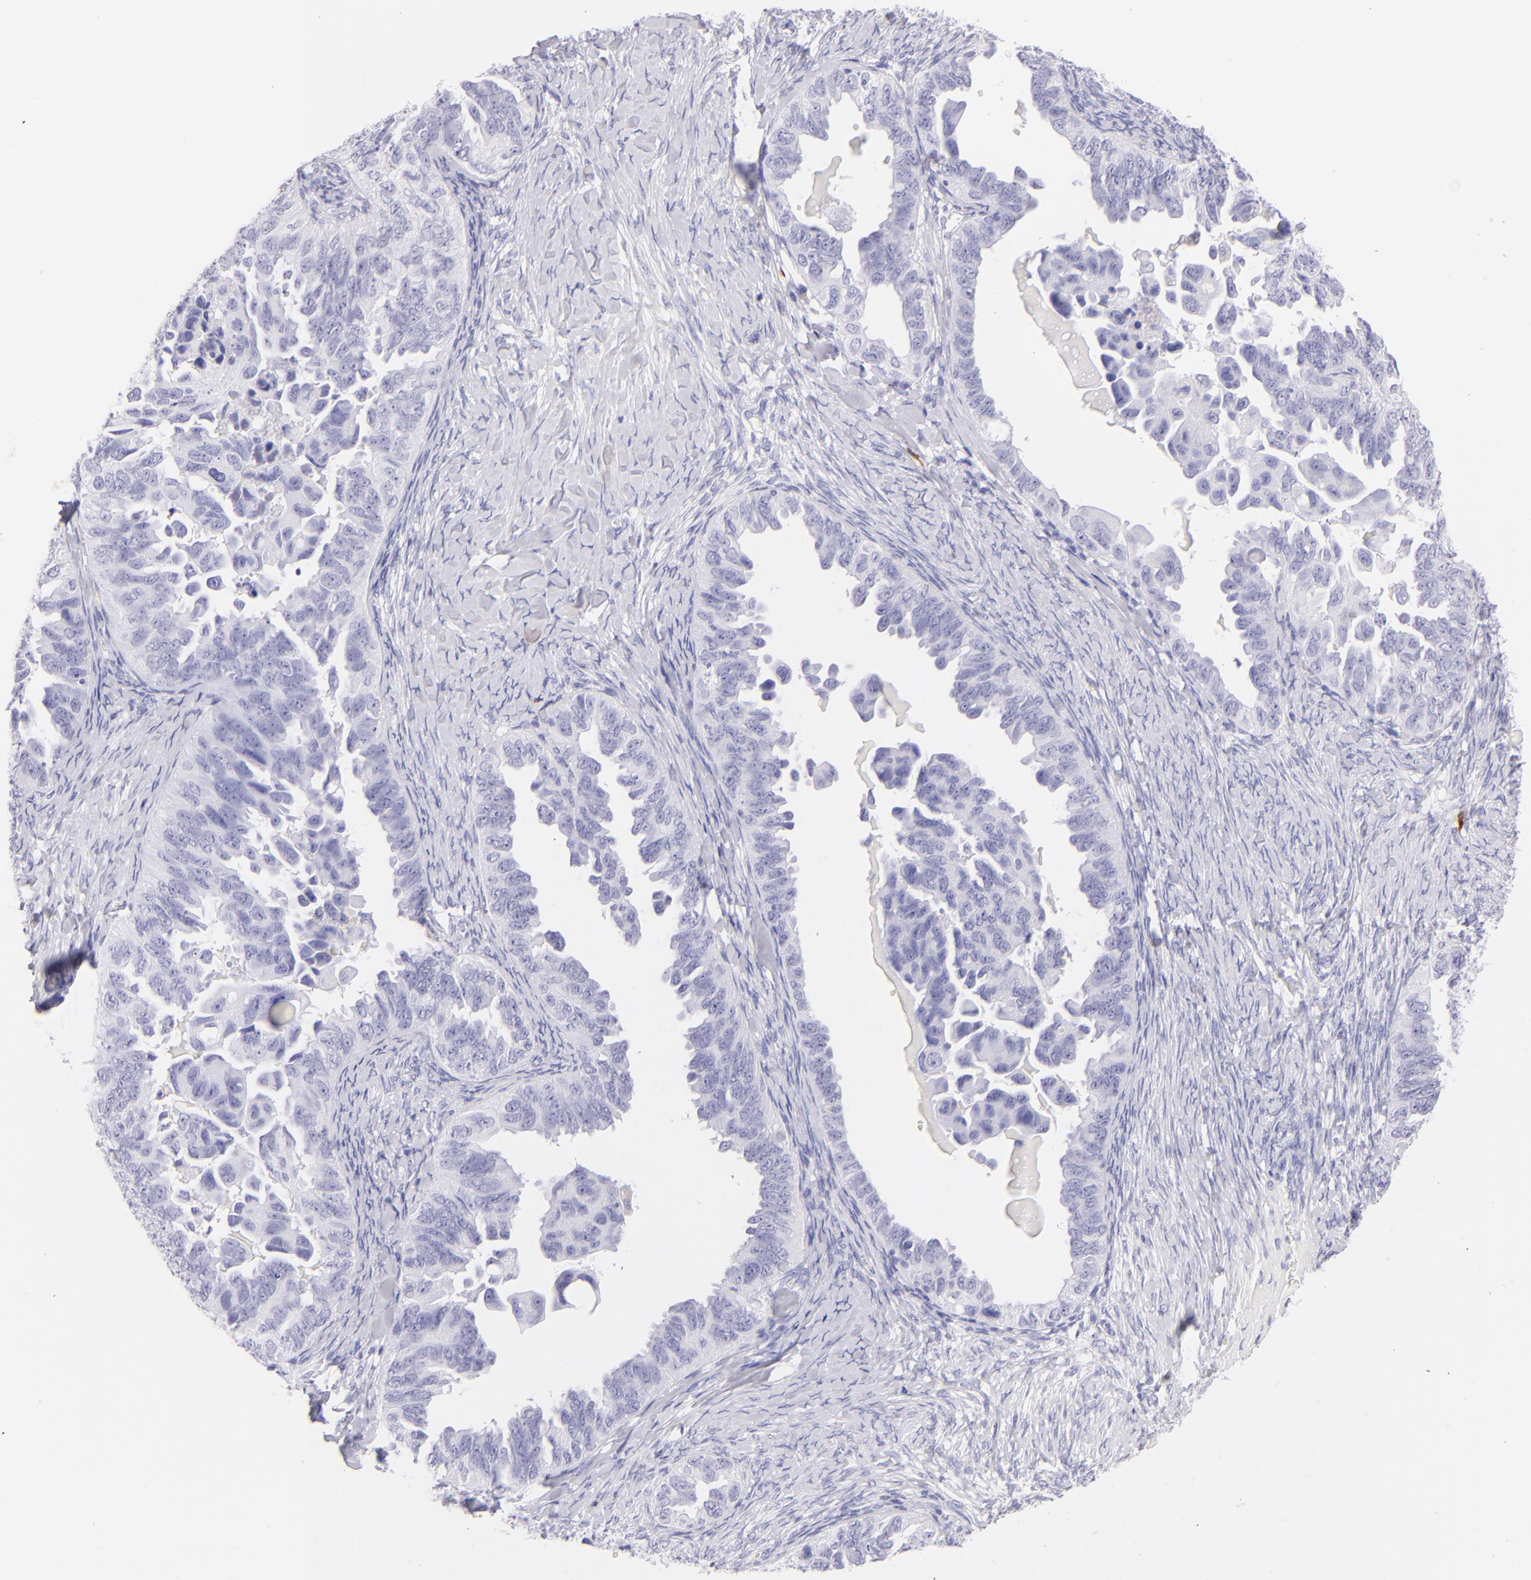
{"staining": {"intensity": "negative", "quantity": "none", "location": "none"}, "tissue": "ovarian cancer", "cell_type": "Tumor cells", "image_type": "cancer", "snomed": [{"axis": "morphology", "description": "Cystadenocarcinoma, serous, NOS"}, {"axis": "topography", "description": "Ovary"}], "caption": "Immunohistochemistry (IHC) of human ovarian cancer exhibits no positivity in tumor cells. Brightfield microscopy of immunohistochemistry stained with DAB (3,3'-diaminobenzidine) (brown) and hematoxylin (blue), captured at high magnification.", "gene": "SDC1", "patient": {"sex": "female", "age": 82}}